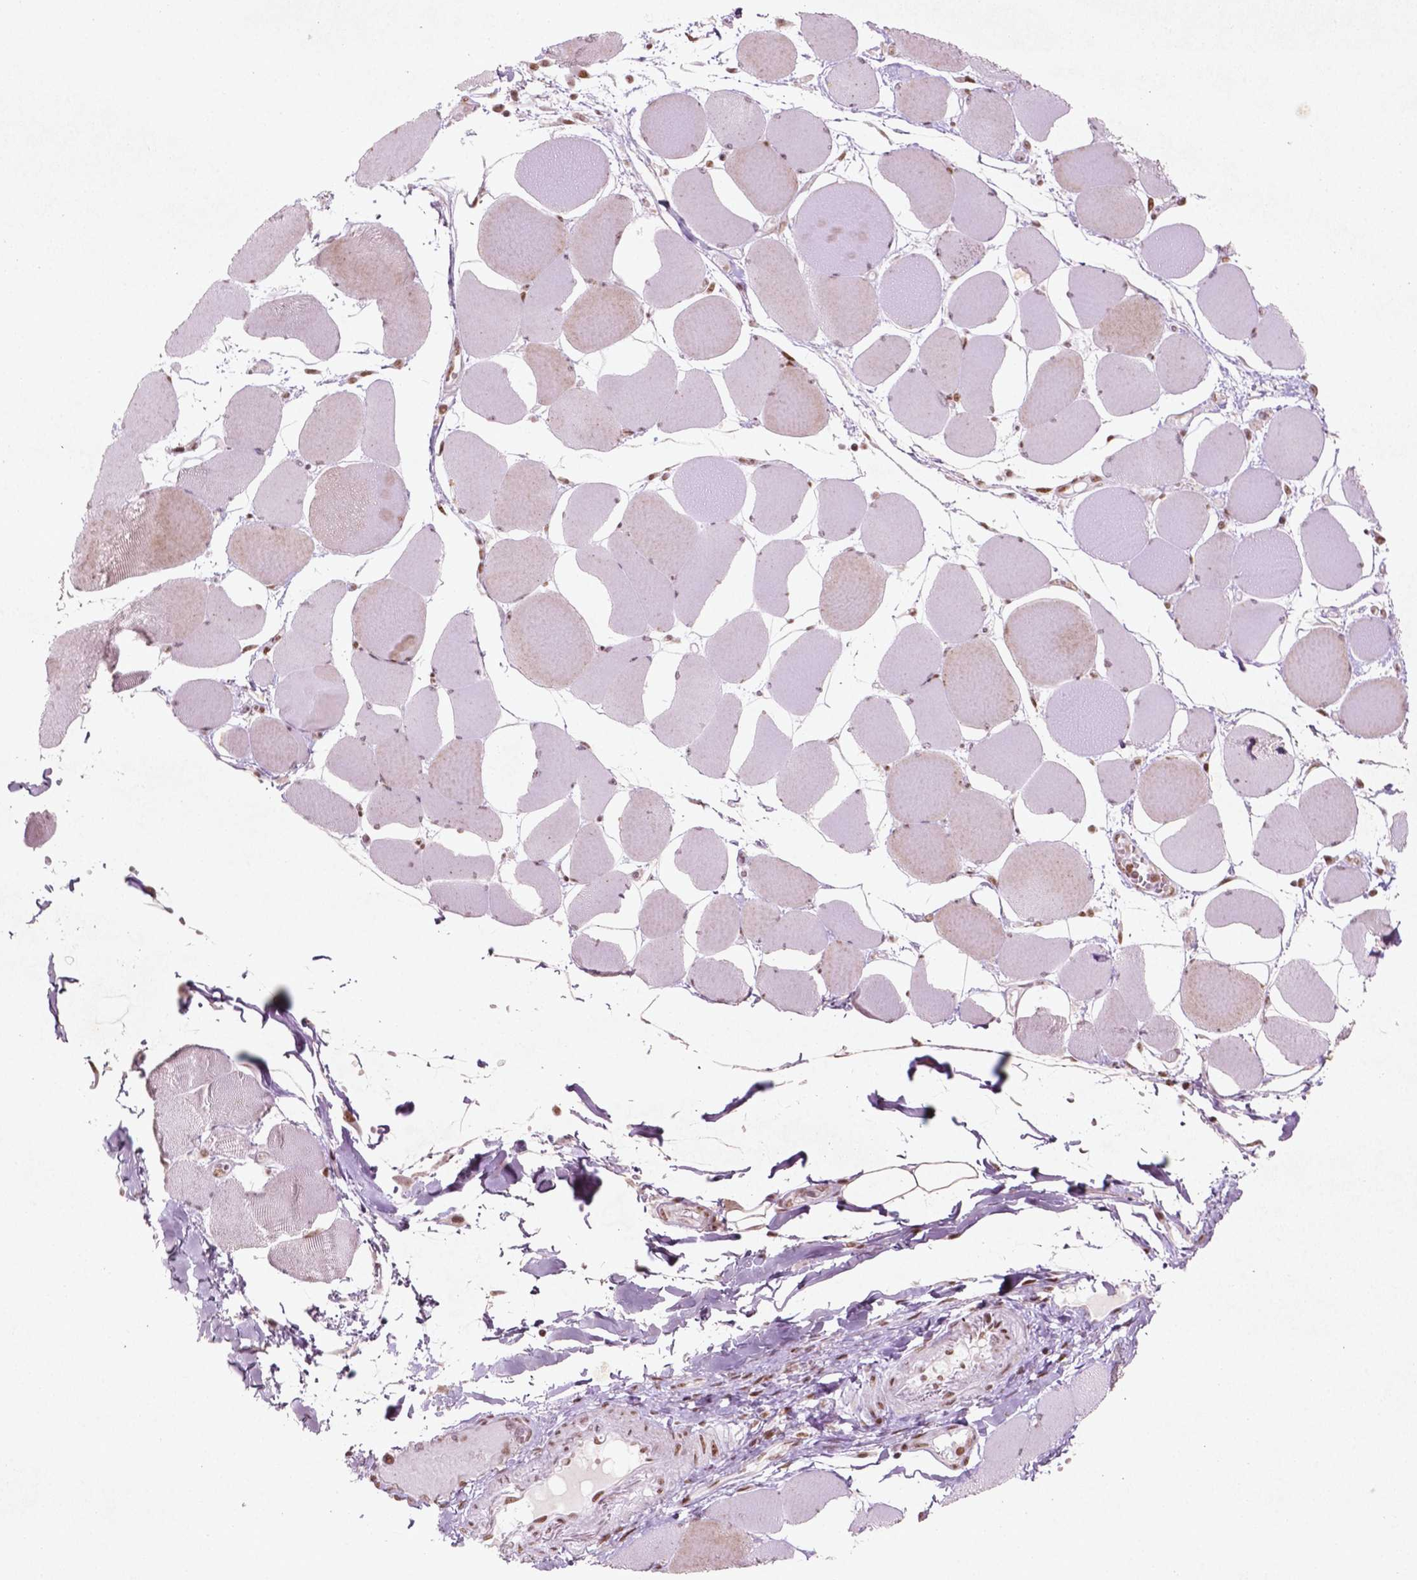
{"staining": {"intensity": "moderate", "quantity": ">75%", "location": "nuclear"}, "tissue": "skeletal muscle", "cell_type": "Myocytes", "image_type": "normal", "snomed": [{"axis": "morphology", "description": "Normal tissue, NOS"}, {"axis": "topography", "description": "Skeletal muscle"}], "caption": "The micrograph reveals immunohistochemical staining of benign skeletal muscle. There is moderate nuclear staining is appreciated in about >75% of myocytes.", "gene": "HMG20B", "patient": {"sex": "female", "age": 75}}